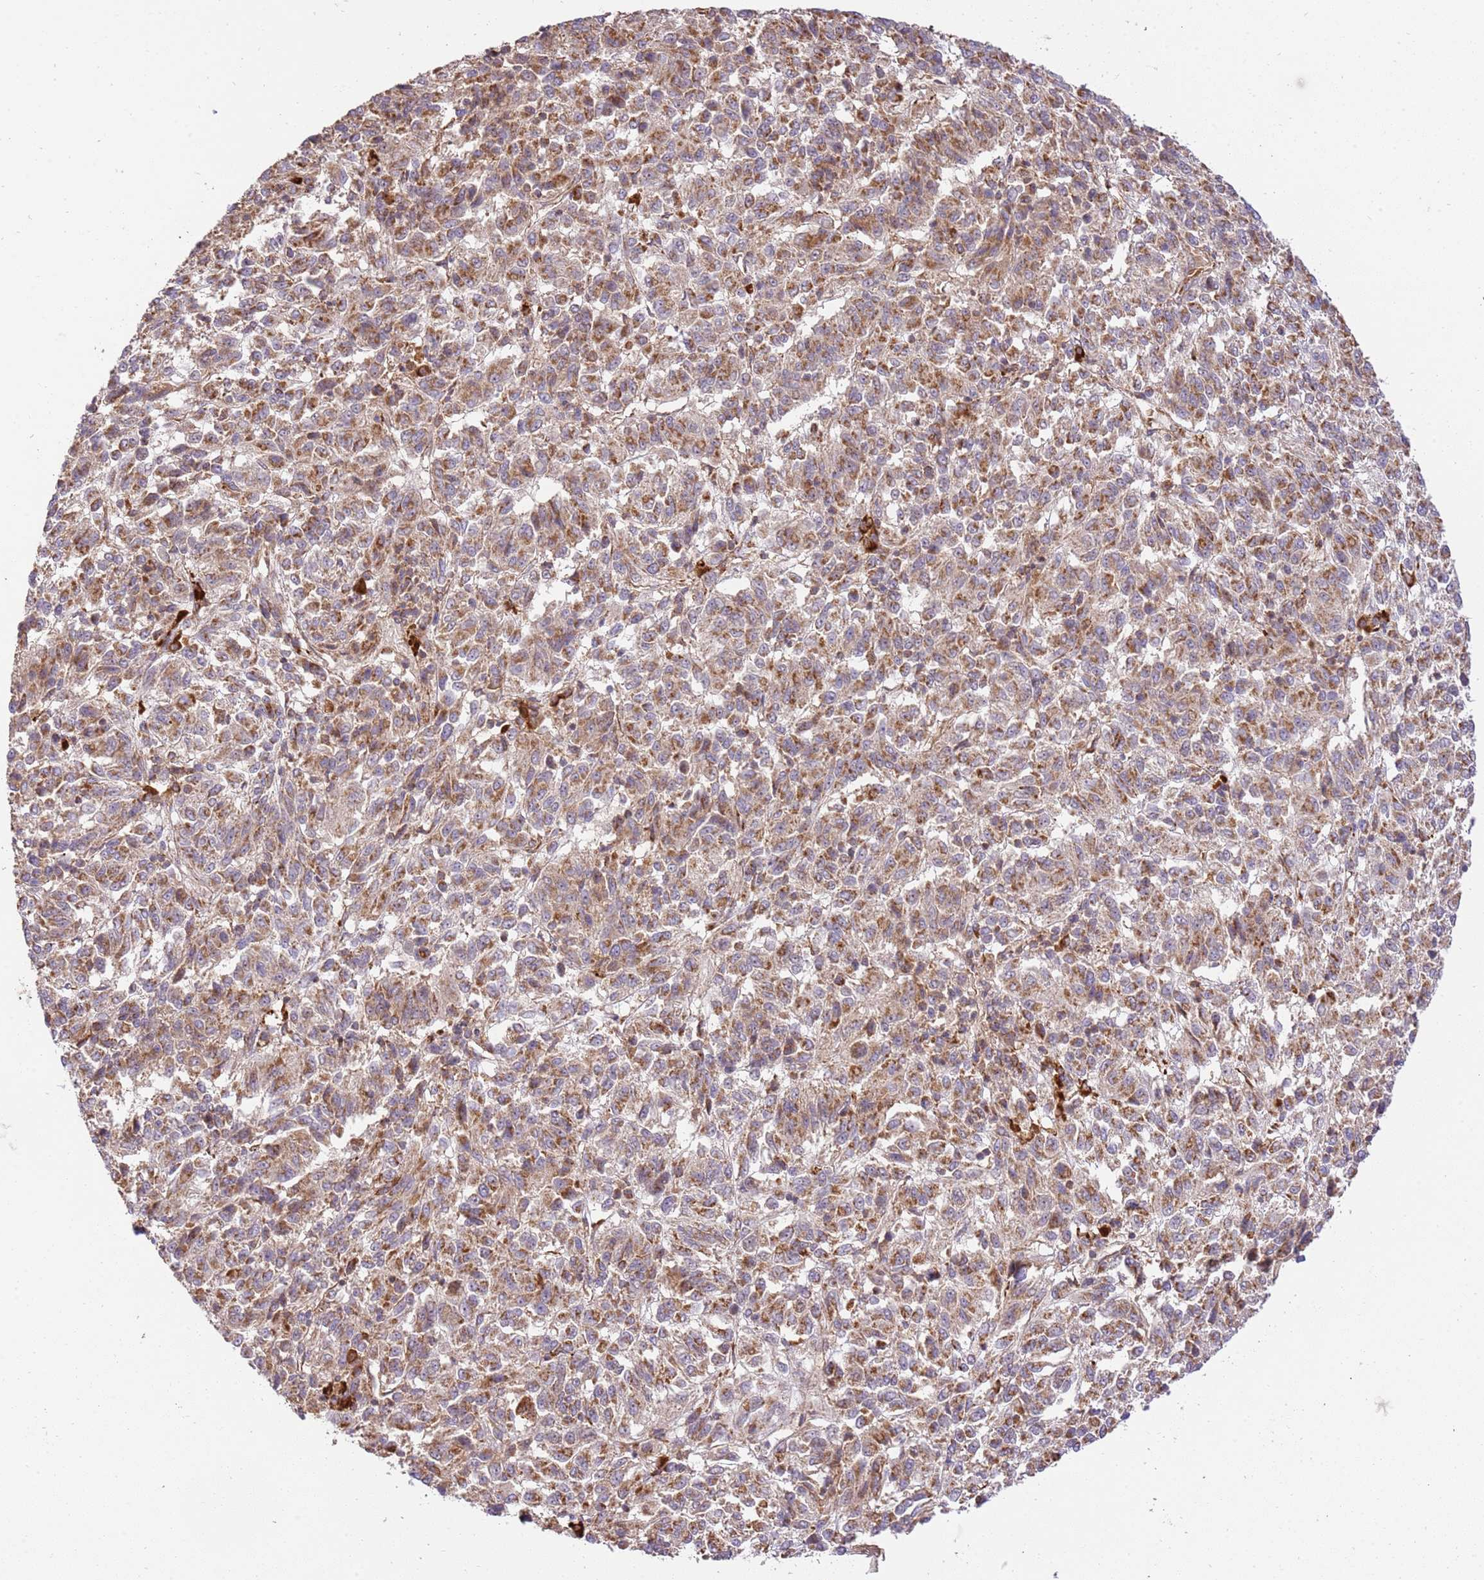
{"staining": {"intensity": "moderate", "quantity": ">75%", "location": "cytoplasmic/membranous"}, "tissue": "melanoma", "cell_type": "Tumor cells", "image_type": "cancer", "snomed": [{"axis": "morphology", "description": "Malignant melanoma, Metastatic site"}, {"axis": "topography", "description": "Lung"}], "caption": "Malignant melanoma (metastatic site) tissue exhibits moderate cytoplasmic/membranous expression in approximately >75% of tumor cells, visualized by immunohistochemistry.", "gene": "SPATA2L", "patient": {"sex": "male", "age": 64}}